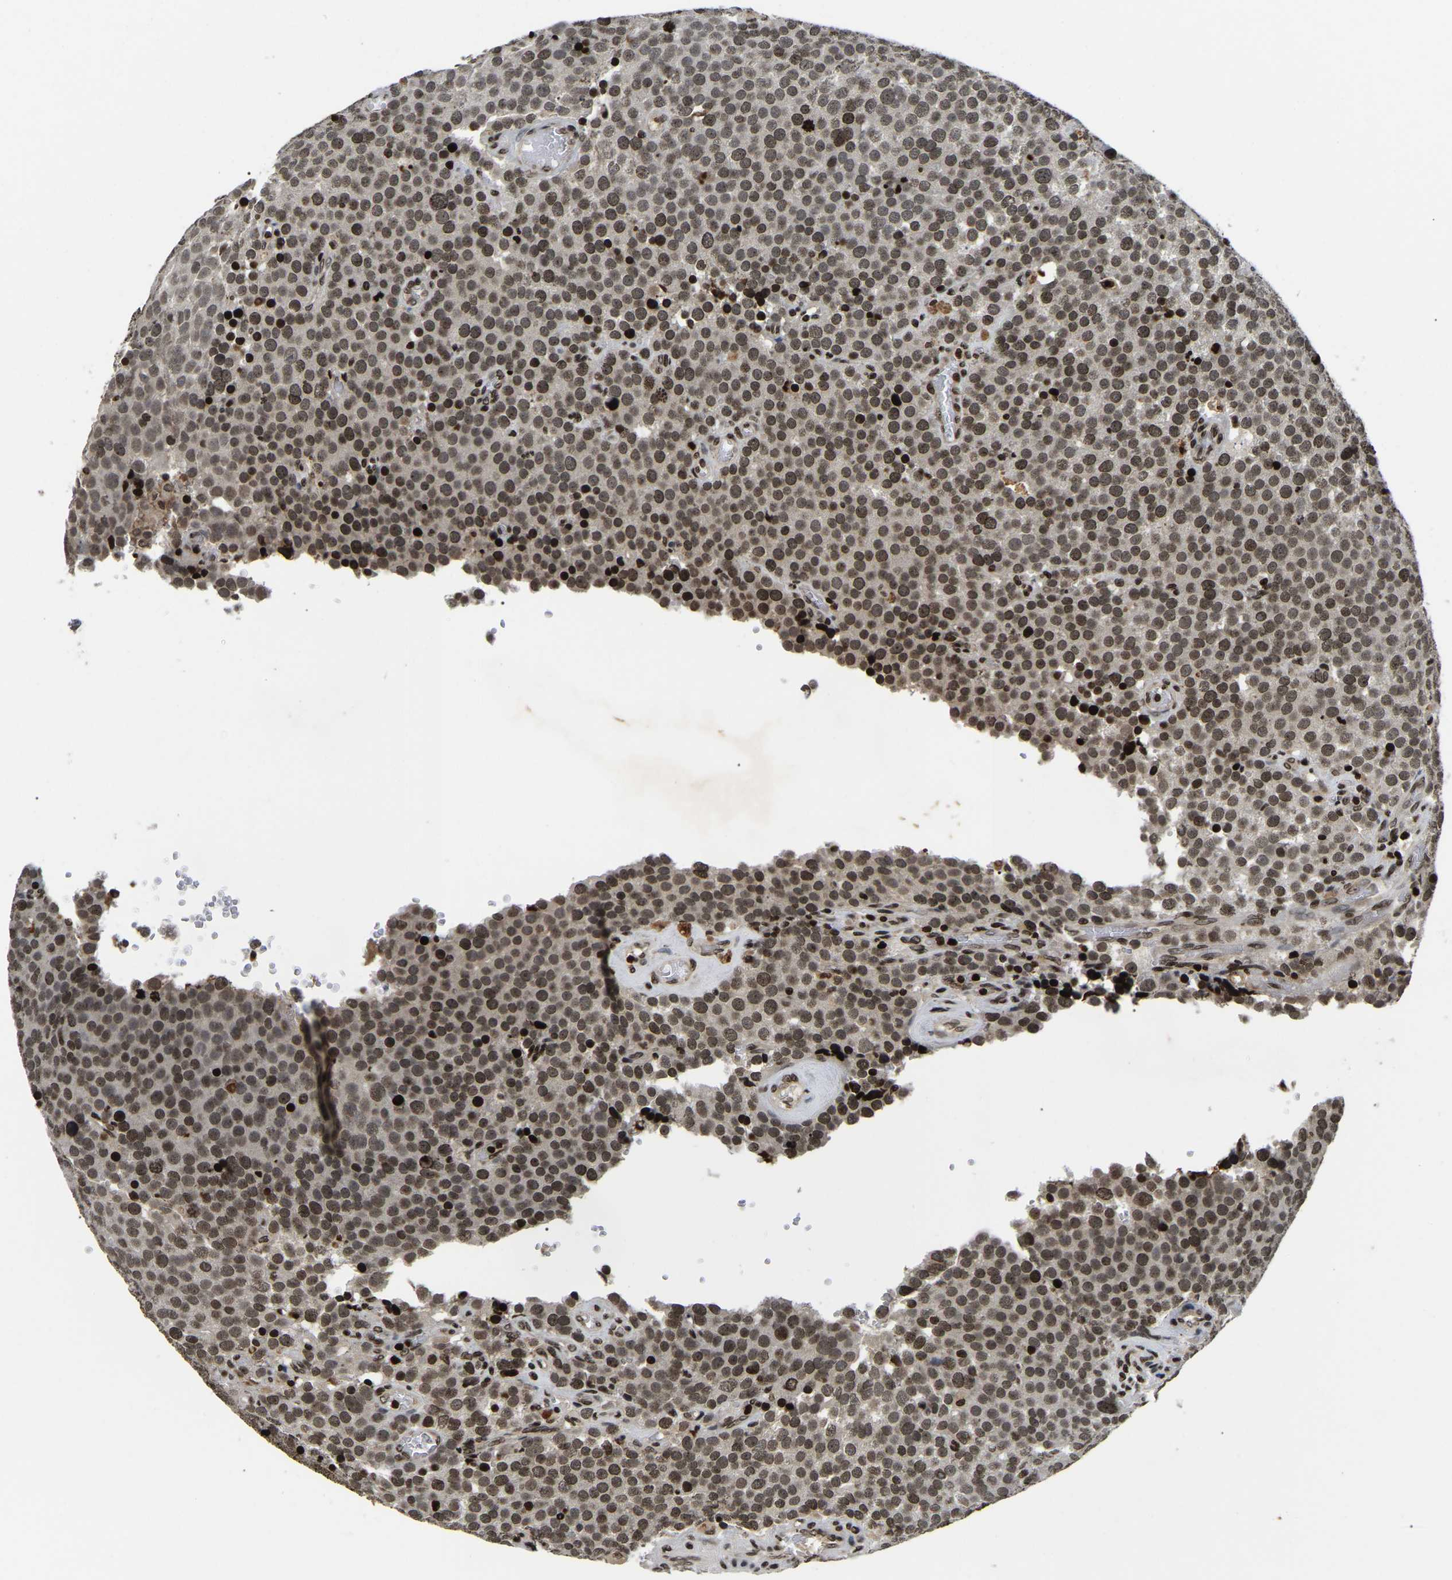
{"staining": {"intensity": "moderate", "quantity": ">75%", "location": "nuclear"}, "tissue": "testis cancer", "cell_type": "Tumor cells", "image_type": "cancer", "snomed": [{"axis": "morphology", "description": "Normal tissue, NOS"}, {"axis": "morphology", "description": "Seminoma, NOS"}, {"axis": "topography", "description": "Testis"}], "caption": "The photomicrograph reveals immunohistochemical staining of testis cancer (seminoma). There is moderate nuclear positivity is identified in approximately >75% of tumor cells.", "gene": "LRRC61", "patient": {"sex": "male", "age": 71}}